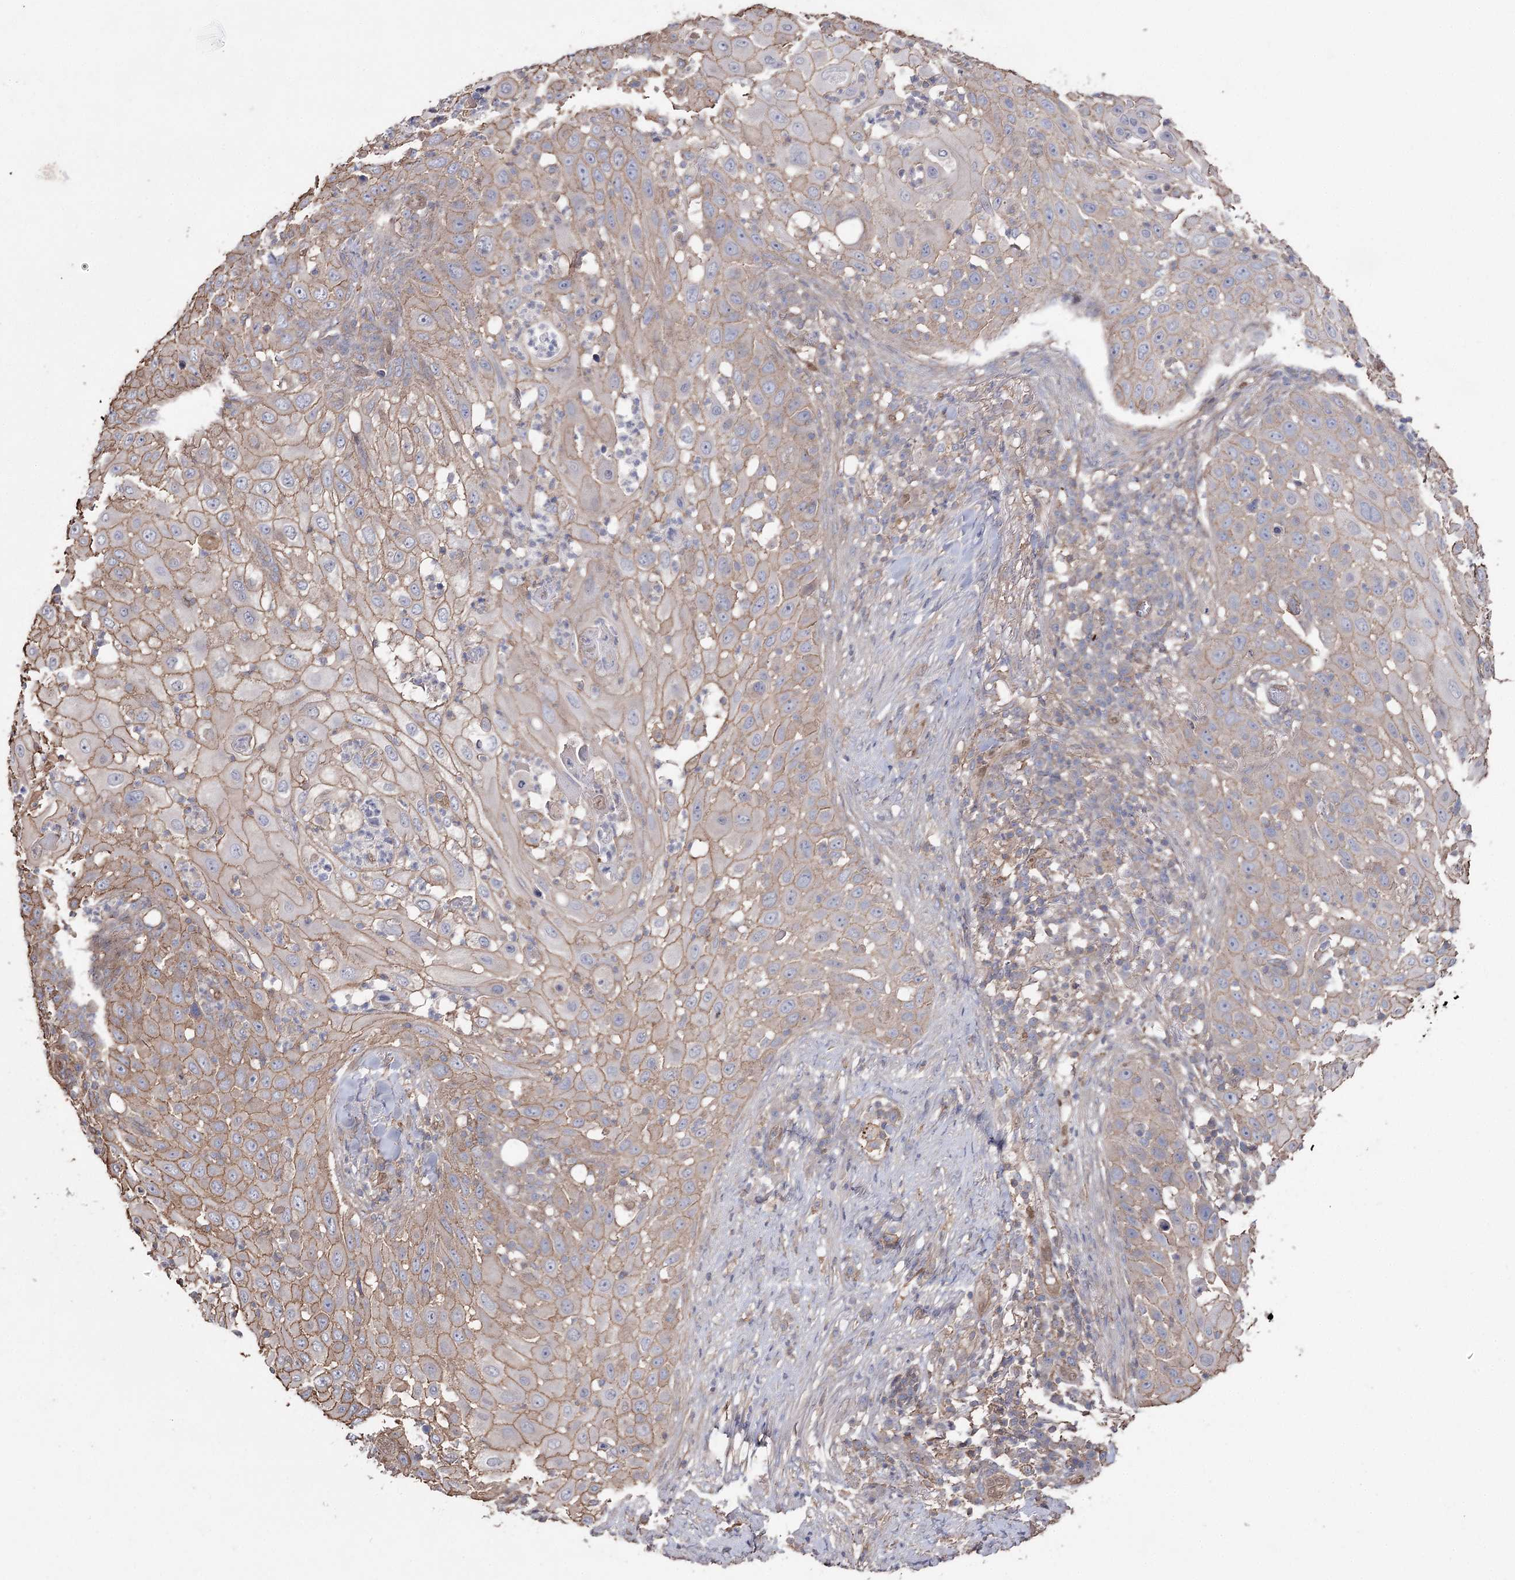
{"staining": {"intensity": "weak", "quantity": ">75%", "location": "cytoplasmic/membranous"}, "tissue": "skin cancer", "cell_type": "Tumor cells", "image_type": "cancer", "snomed": [{"axis": "morphology", "description": "Squamous cell carcinoma, NOS"}, {"axis": "topography", "description": "Skin"}], "caption": "Tumor cells show weak cytoplasmic/membranous positivity in about >75% of cells in skin cancer.", "gene": "FAM13B", "patient": {"sex": "female", "age": 44}}